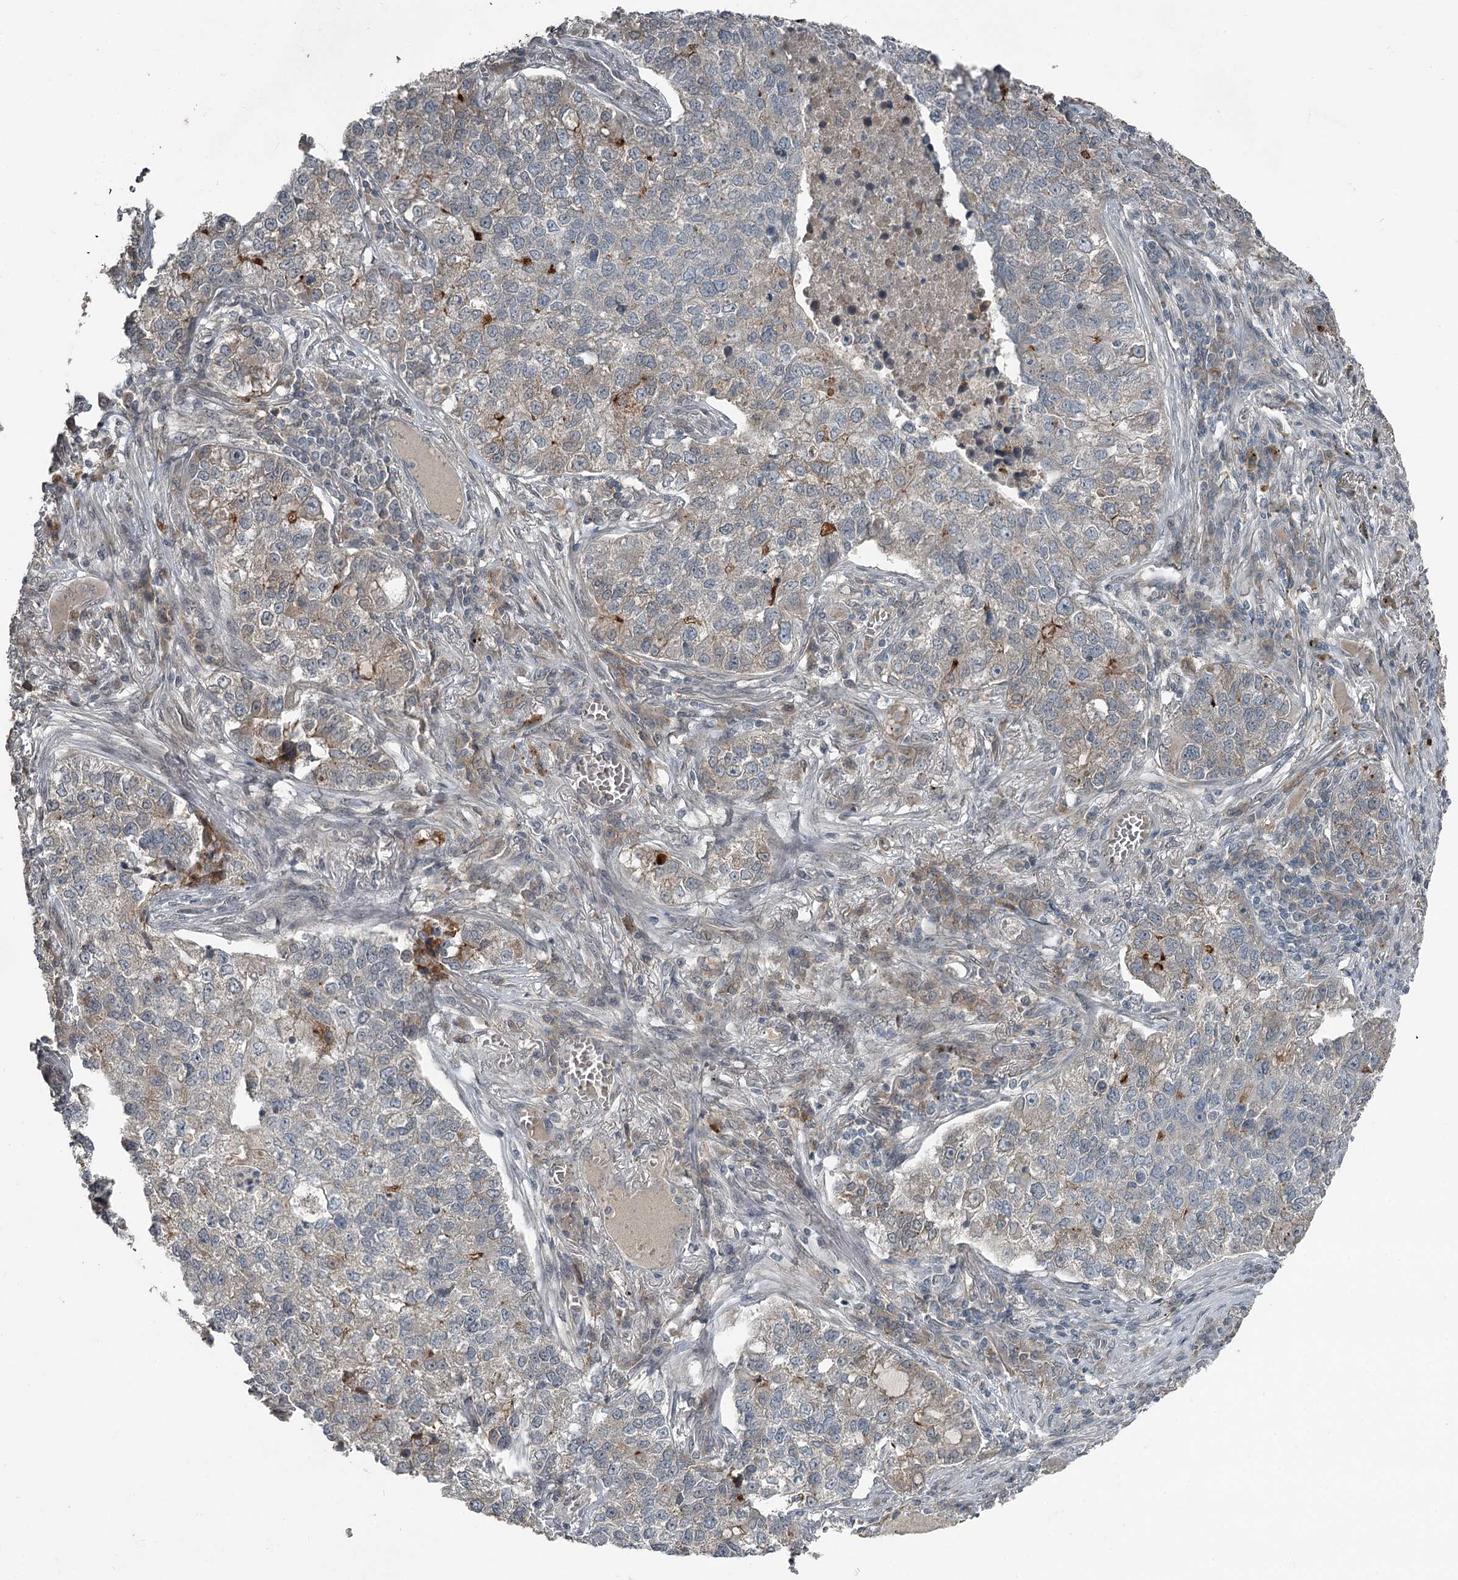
{"staining": {"intensity": "negative", "quantity": "none", "location": "none"}, "tissue": "lung cancer", "cell_type": "Tumor cells", "image_type": "cancer", "snomed": [{"axis": "morphology", "description": "Adenocarcinoma, NOS"}, {"axis": "topography", "description": "Lung"}], "caption": "Immunohistochemistry (IHC) image of lung adenocarcinoma stained for a protein (brown), which displays no staining in tumor cells.", "gene": "SLC39A8", "patient": {"sex": "male", "age": 49}}